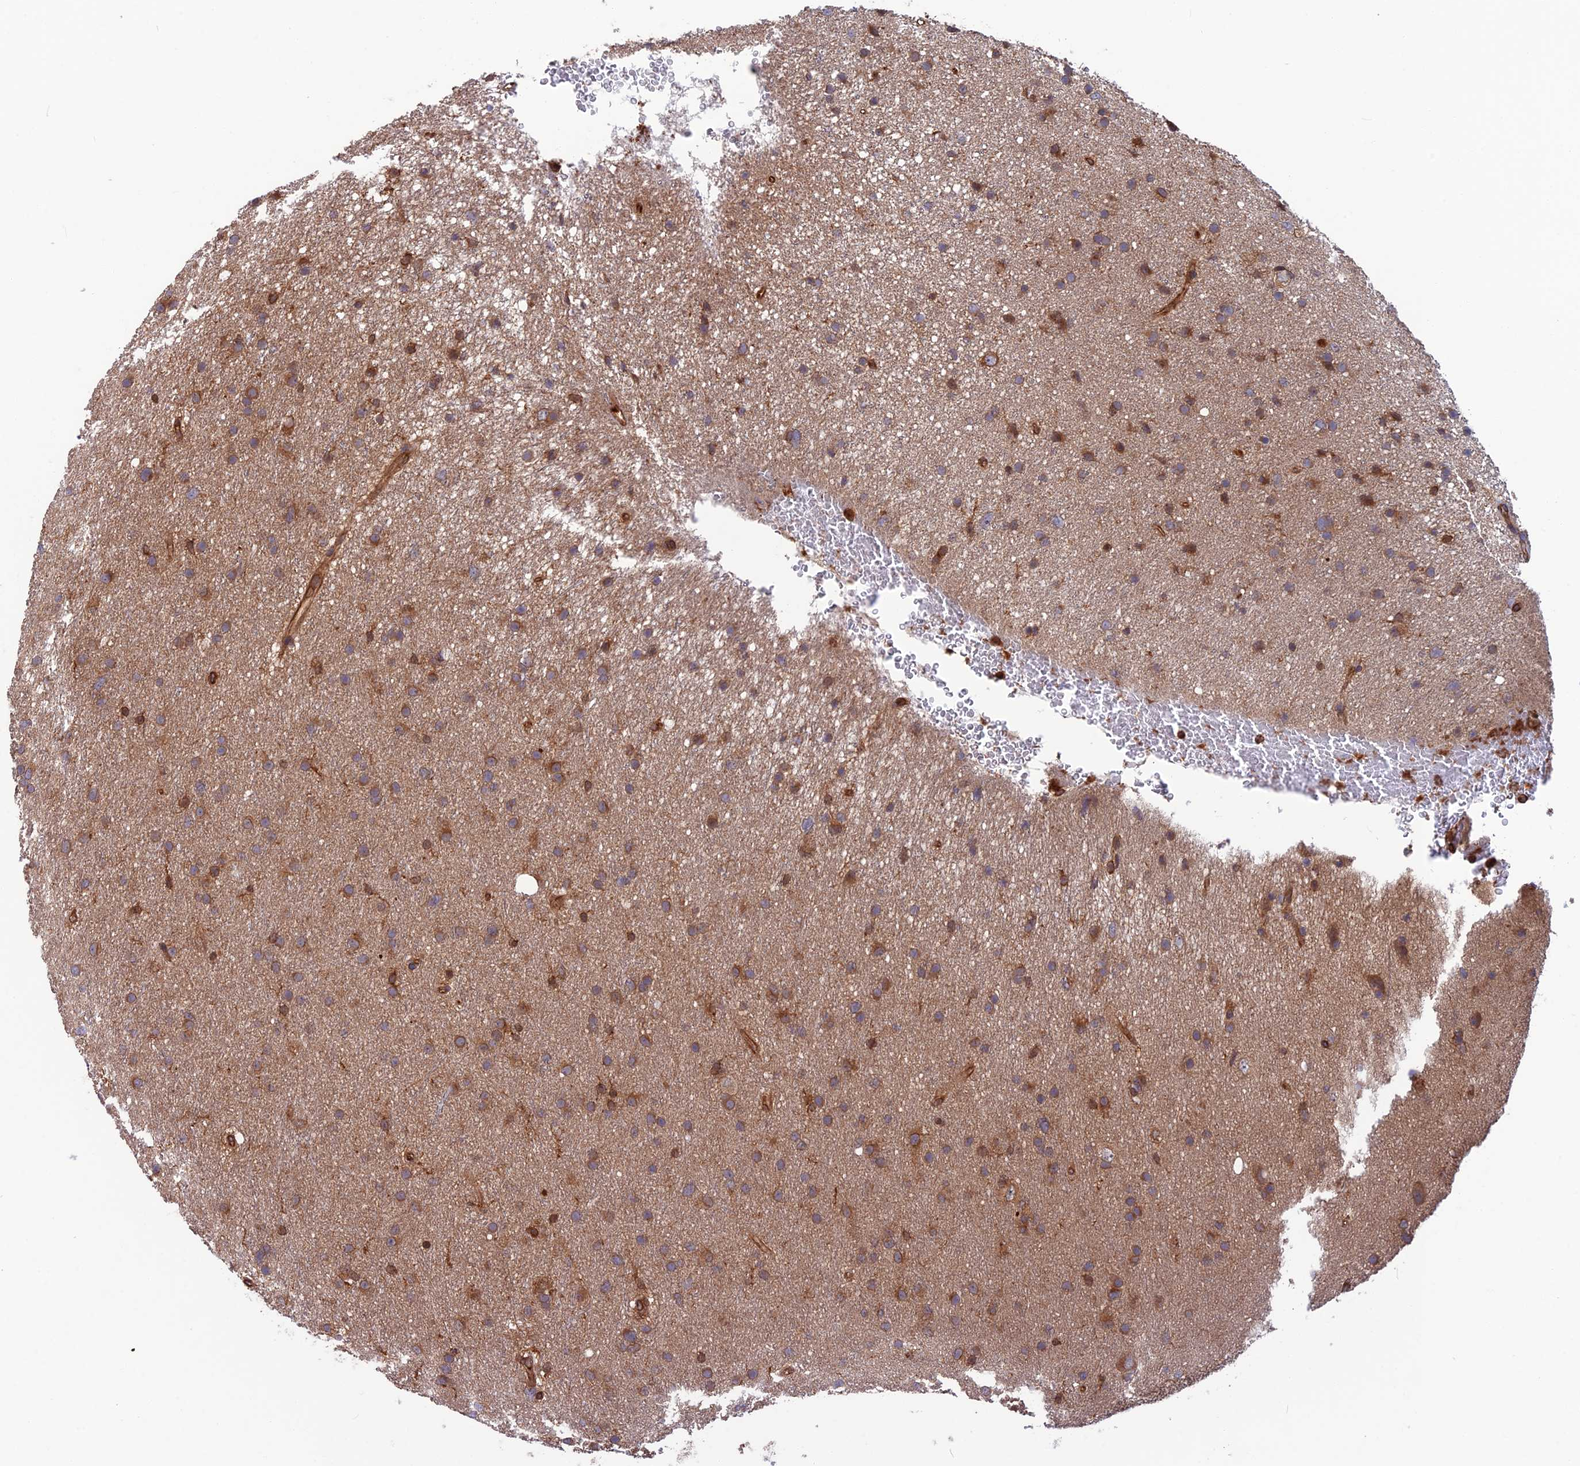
{"staining": {"intensity": "moderate", "quantity": "<25%", "location": "cytoplasmic/membranous"}, "tissue": "glioma", "cell_type": "Tumor cells", "image_type": "cancer", "snomed": [{"axis": "morphology", "description": "Glioma, malignant, Low grade"}, {"axis": "topography", "description": "Cerebral cortex"}], "caption": "Immunohistochemical staining of malignant glioma (low-grade) reveals moderate cytoplasmic/membranous protein staining in approximately <25% of tumor cells.", "gene": "WDR1", "patient": {"sex": "female", "age": 39}}